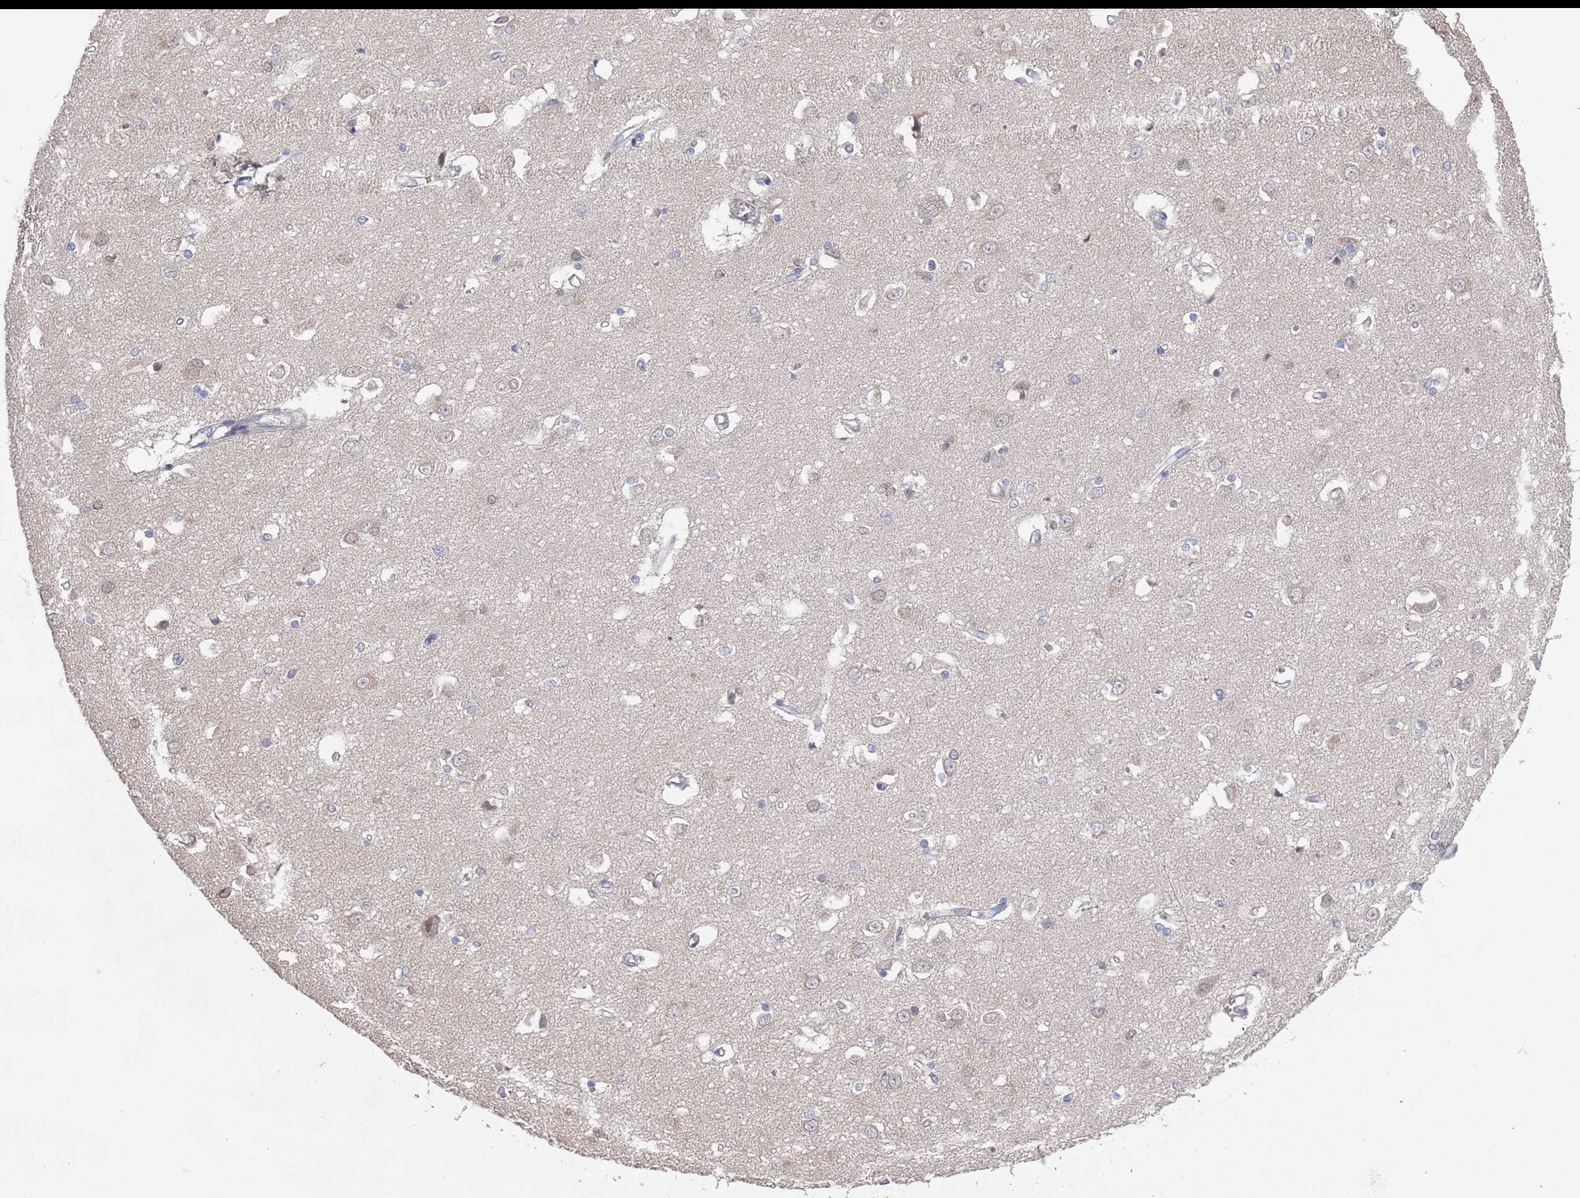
{"staining": {"intensity": "weak", "quantity": "<25%", "location": "cytoplasmic/membranous"}, "tissue": "caudate", "cell_type": "Glial cells", "image_type": "normal", "snomed": [{"axis": "morphology", "description": "Normal tissue, NOS"}, {"axis": "topography", "description": "Lateral ventricle wall"}], "caption": "Normal caudate was stained to show a protein in brown. There is no significant expression in glial cells. (Brightfield microscopy of DAB (3,3'-diaminobenzidine) immunohistochemistry at high magnification).", "gene": "SDHAF3", "patient": {"sex": "male", "age": 37}}